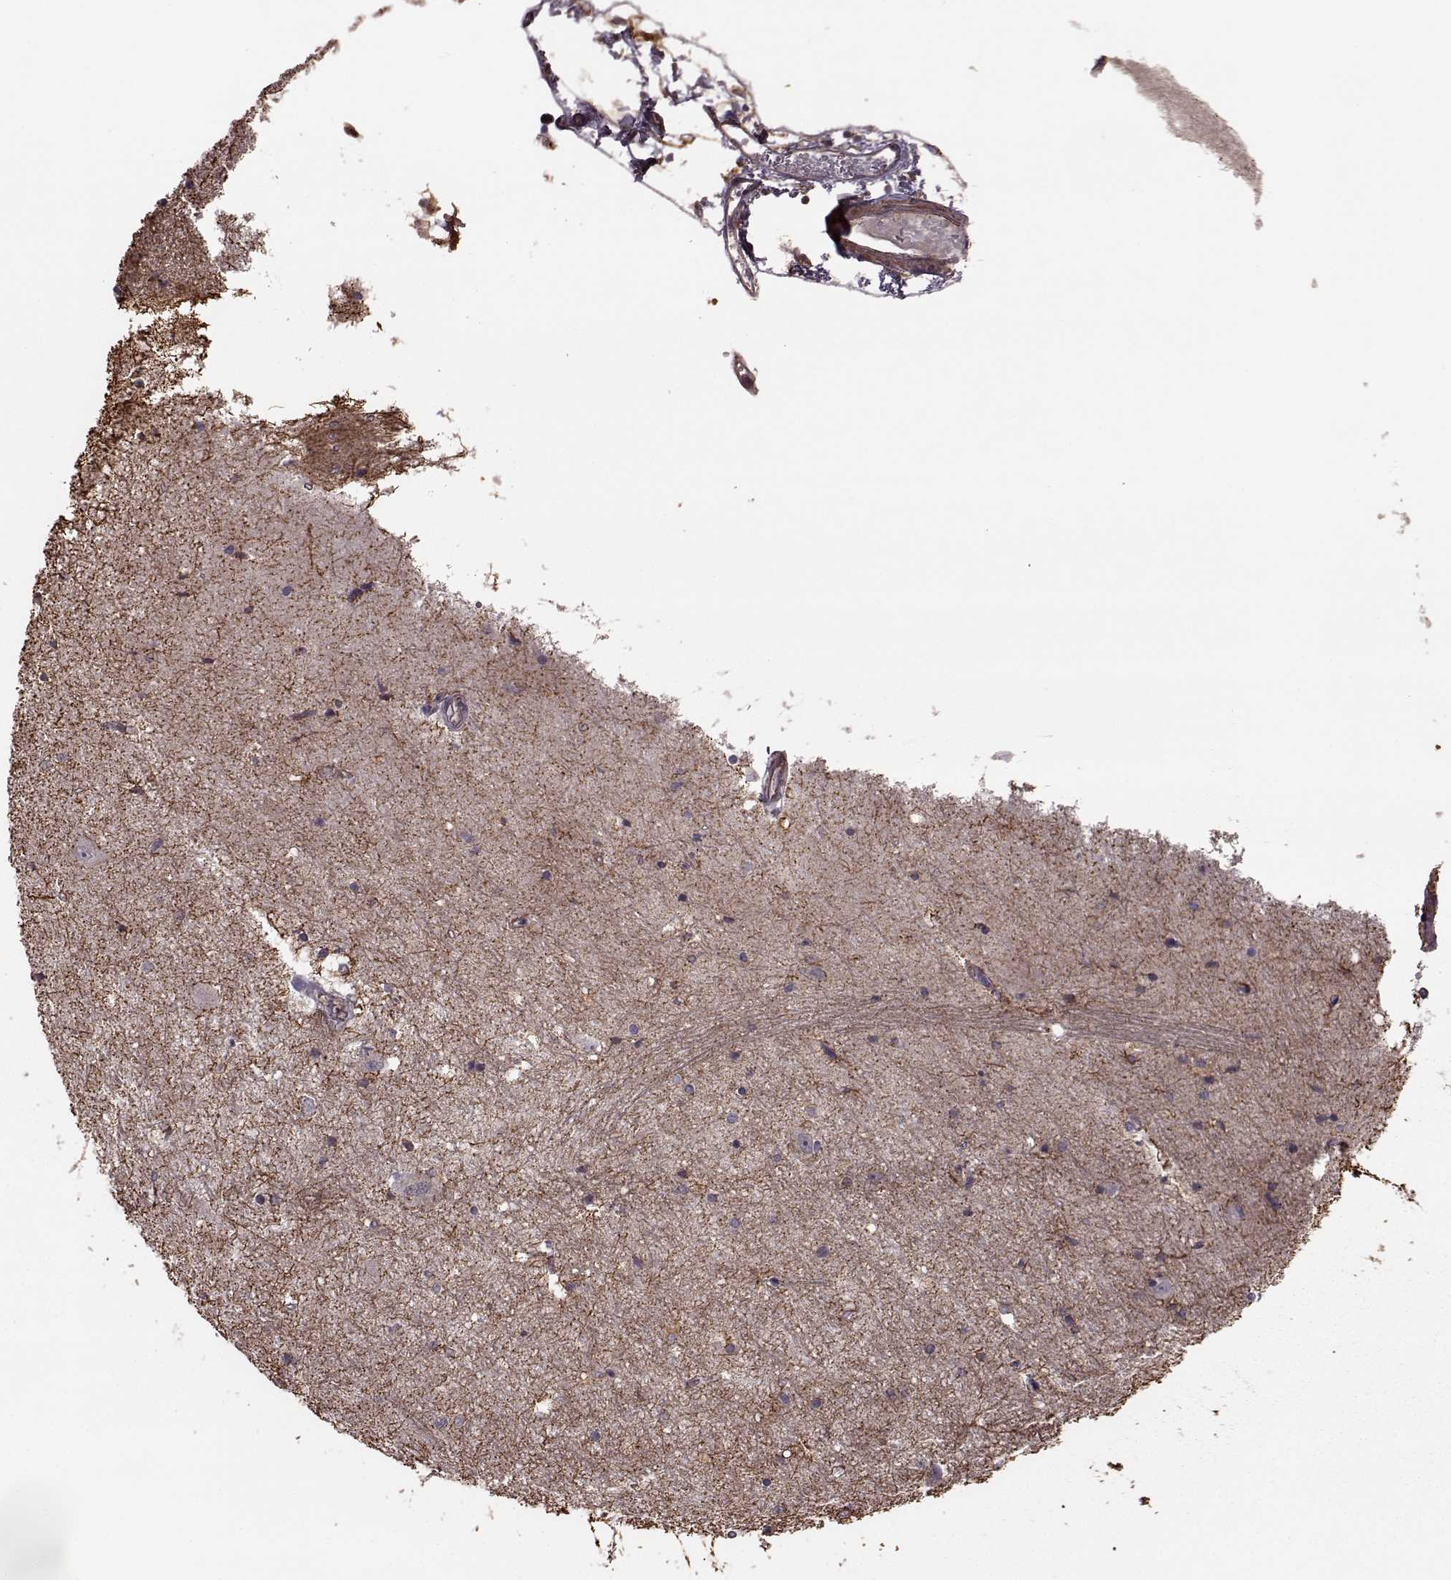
{"staining": {"intensity": "moderate", "quantity": "<25%", "location": "cytoplasmic/membranous"}, "tissue": "hippocampus", "cell_type": "Glial cells", "image_type": "normal", "snomed": [{"axis": "morphology", "description": "Normal tissue, NOS"}, {"axis": "topography", "description": "Hippocampus"}], "caption": "This micrograph demonstrates normal hippocampus stained with IHC to label a protein in brown. The cytoplasmic/membranous of glial cells show moderate positivity for the protein. Nuclei are counter-stained blue.", "gene": "NTF3", "patient": {"sex": "male", "age": 44}}